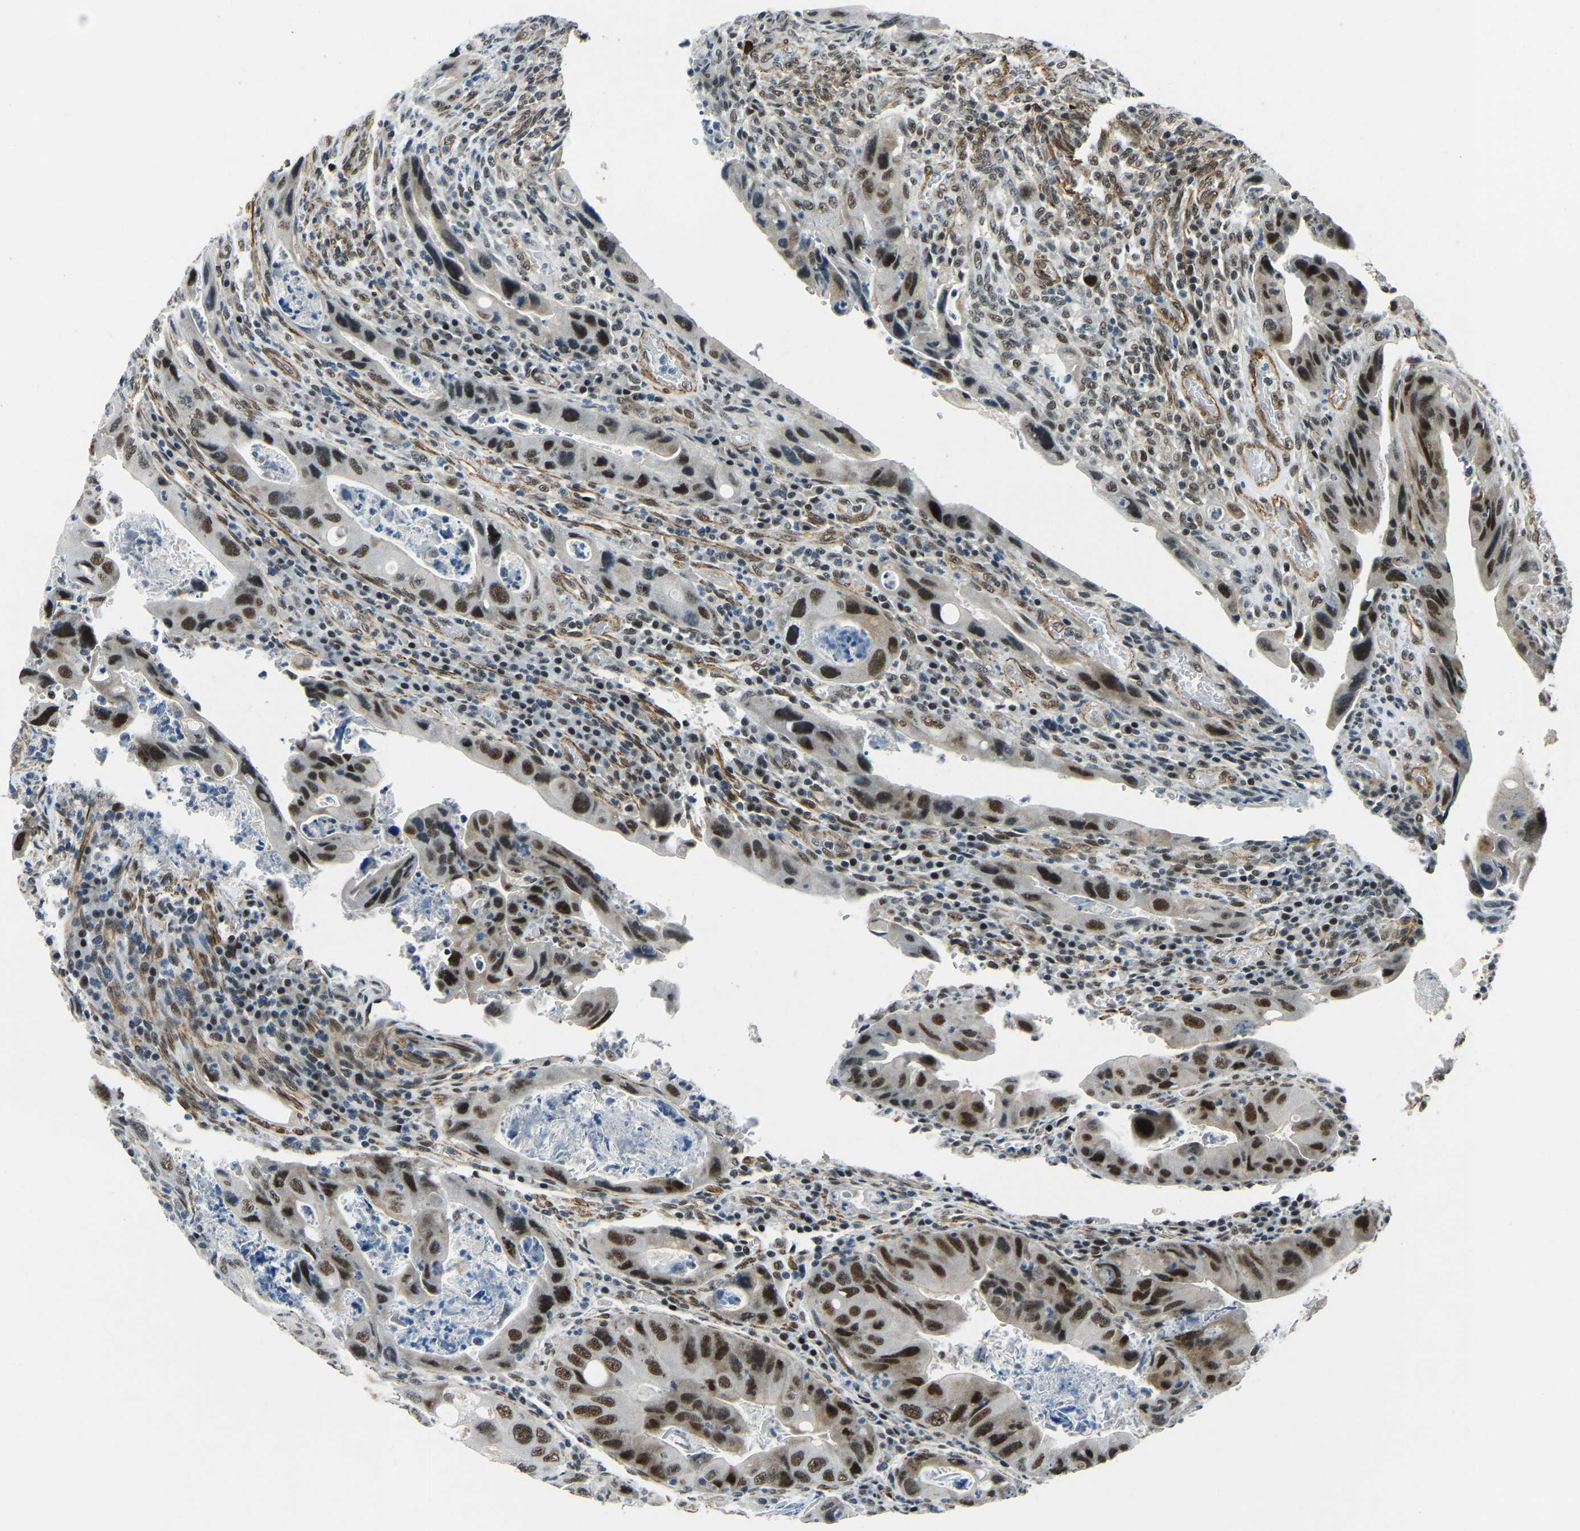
{"staining": {"intensity": "strong", "quantity": ">75%", "location": "nuclear"}, "tissue": "colorectal cancer", "cell_type": "Tumor cells", "image_type": "cancer", "snomed": [{"axis": "morphology", "description": "Adenocarcinoma, NOS"}, {"axis": "topography", "description": "Rectum"}], "caption": "This image exhibits immunohistochemistry (IHC) staining of colorectal cancer (adenocarcinoma), with high strong nuclear staining in approximately >75% of tumor cells.", "gene": "PRCC", "patient": {"sex": "female", "age": 57}}